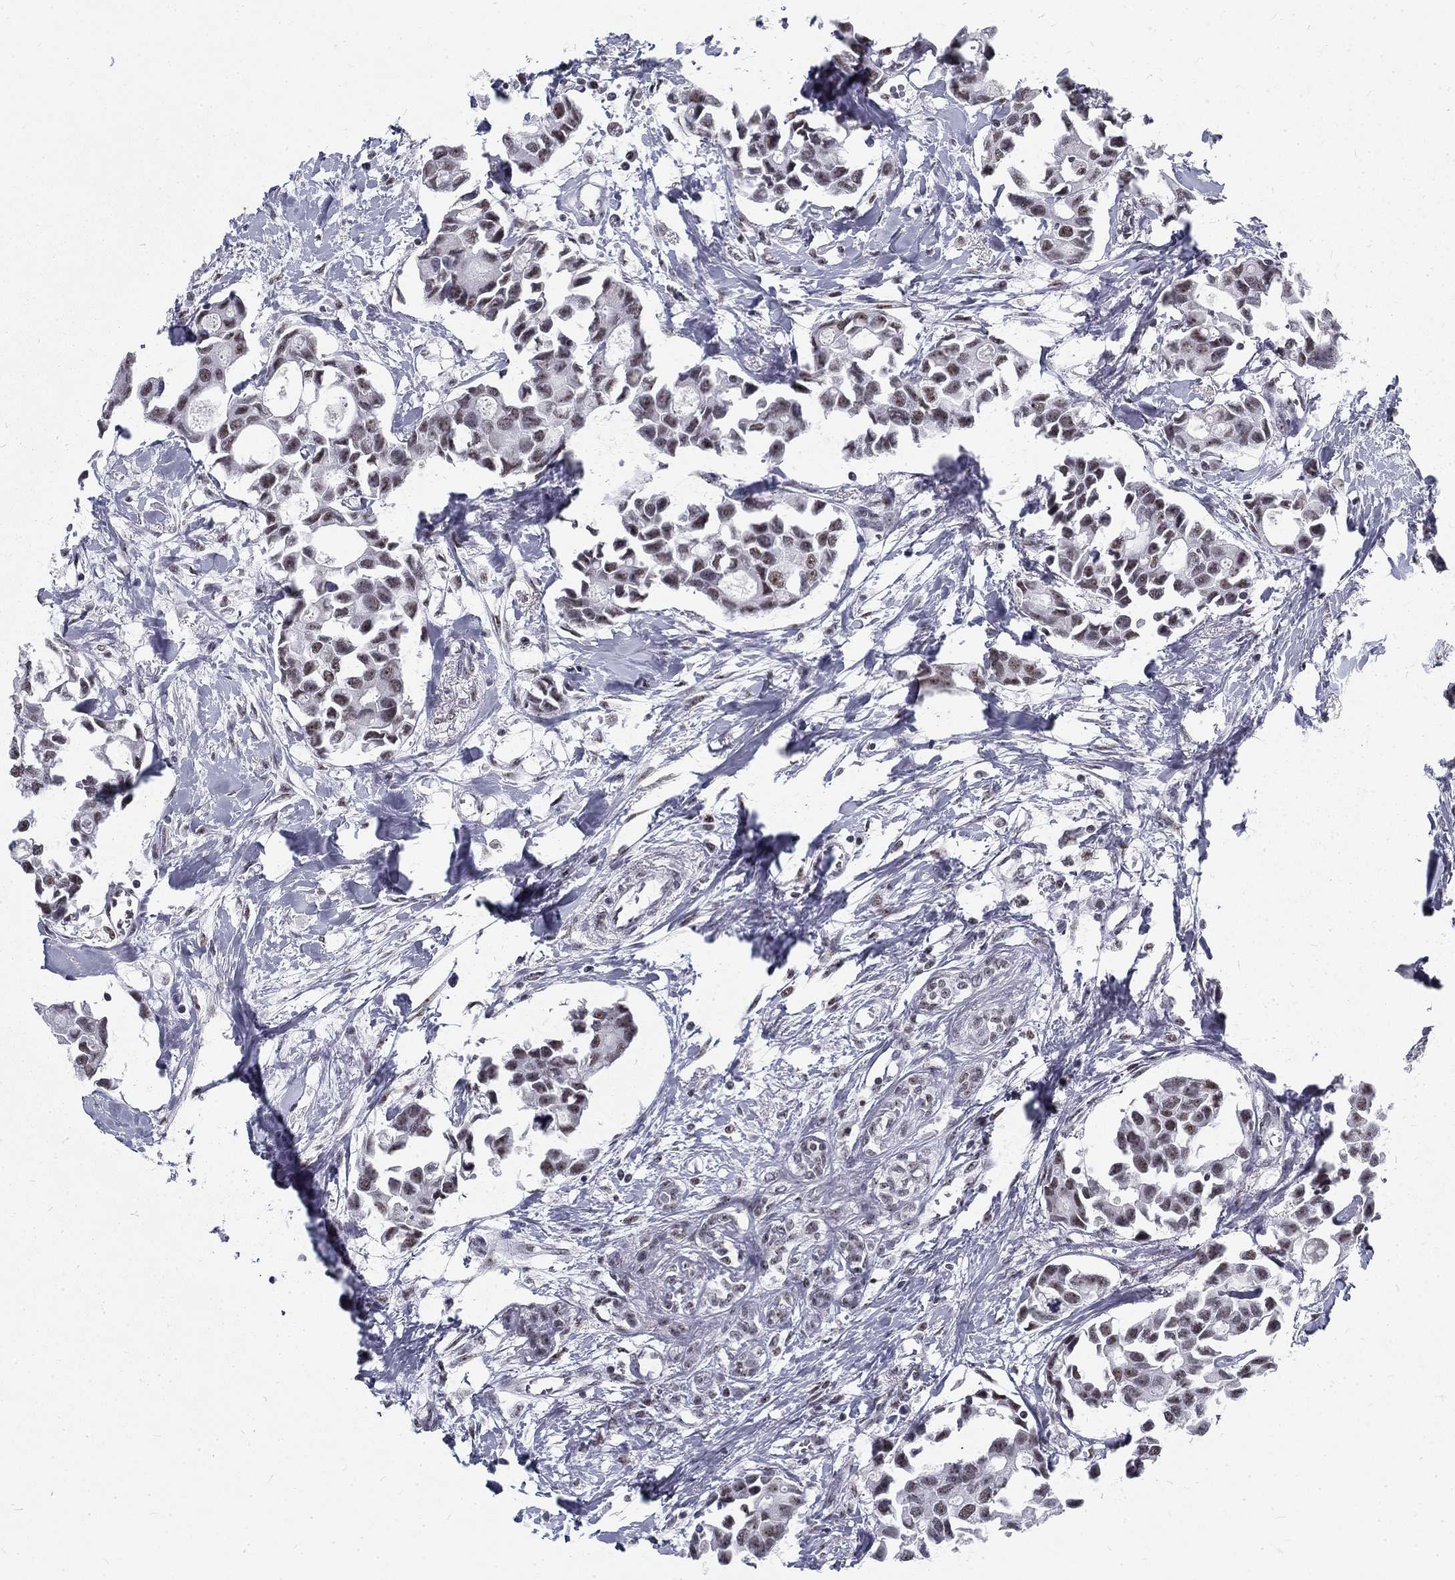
{"staining": {"intensity": "moderate", "quantity": "25%-75%", "location": "nuclear"}, "tissue": "breast cancer", "cell_type": "Tumor cells", "image_type": "cancer", "snomed": [{"axis": "morphology", "description": "Duct carcinoma"}, {"axis": "topography", "description": "Breast"}], "caption": "Immunohistochemical staining of breast cancer (infiltrating ductal carcinoma) demonstrates medium levels of moderate nuclear staining in approximately 25%-75% of tumor cells.", "gene": "SNORC", "patient": {"sex": "female", "age": 83}}